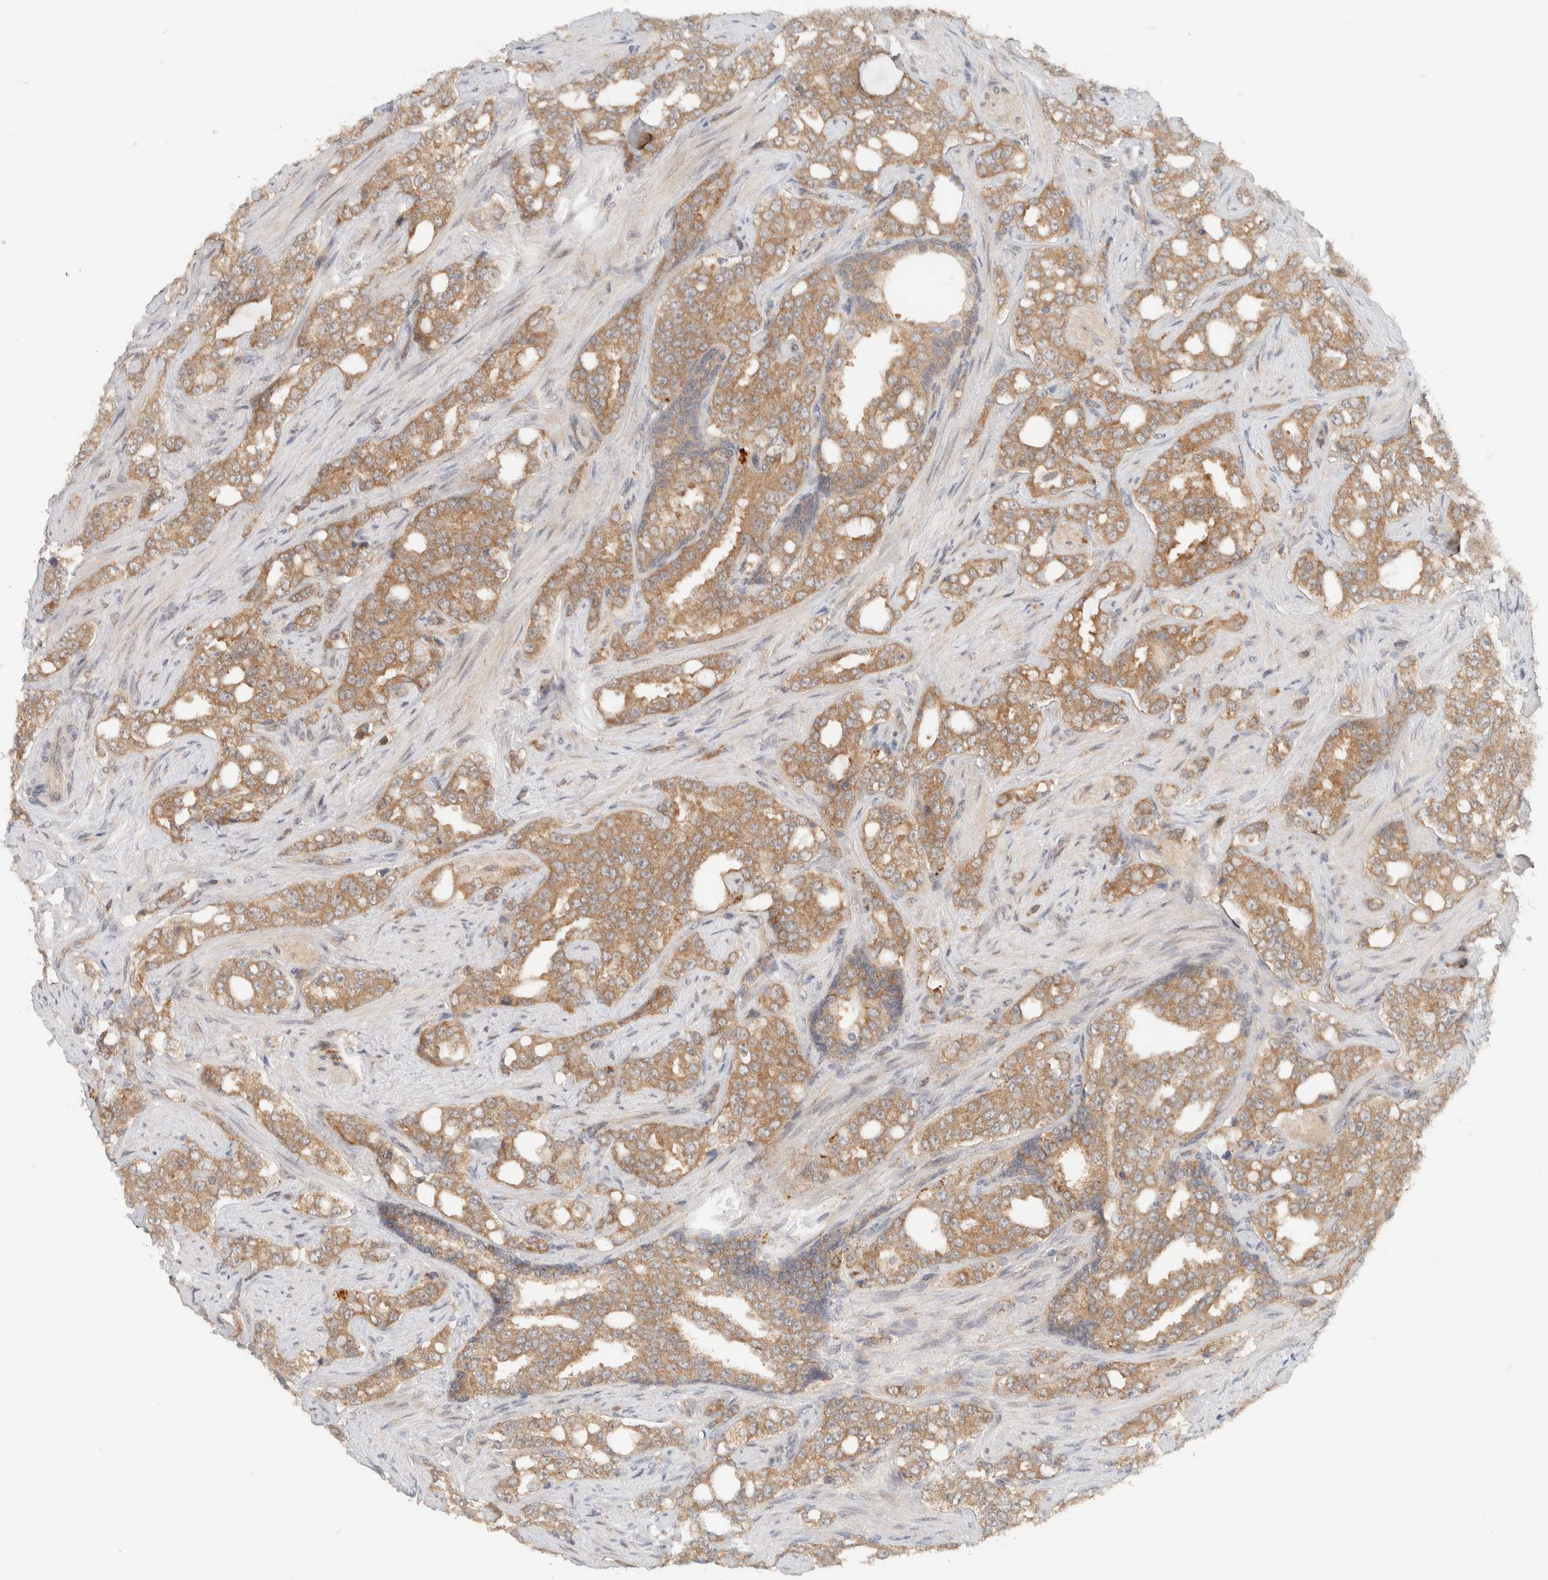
{"staining": {"intensity": "moderate", "quantity": ">75%", "location": "cytoplasmic/membranous"}, "tissue": "prostate cancer", "cell_type": "Tumor cells", "image_type": "cancer", "snomed": [{"axis": "morphology", "description": "Adenocarcinoma, High grade"}, {"axis": "topography", "description": "Prostate"}], "caption": "Prostate cancer stained for a protein shows moderate cytoplasmic/membranous positivity in tumor cells.", "gene": "ARFGEF2", "patient": {"sex": "male", "age": 64}}